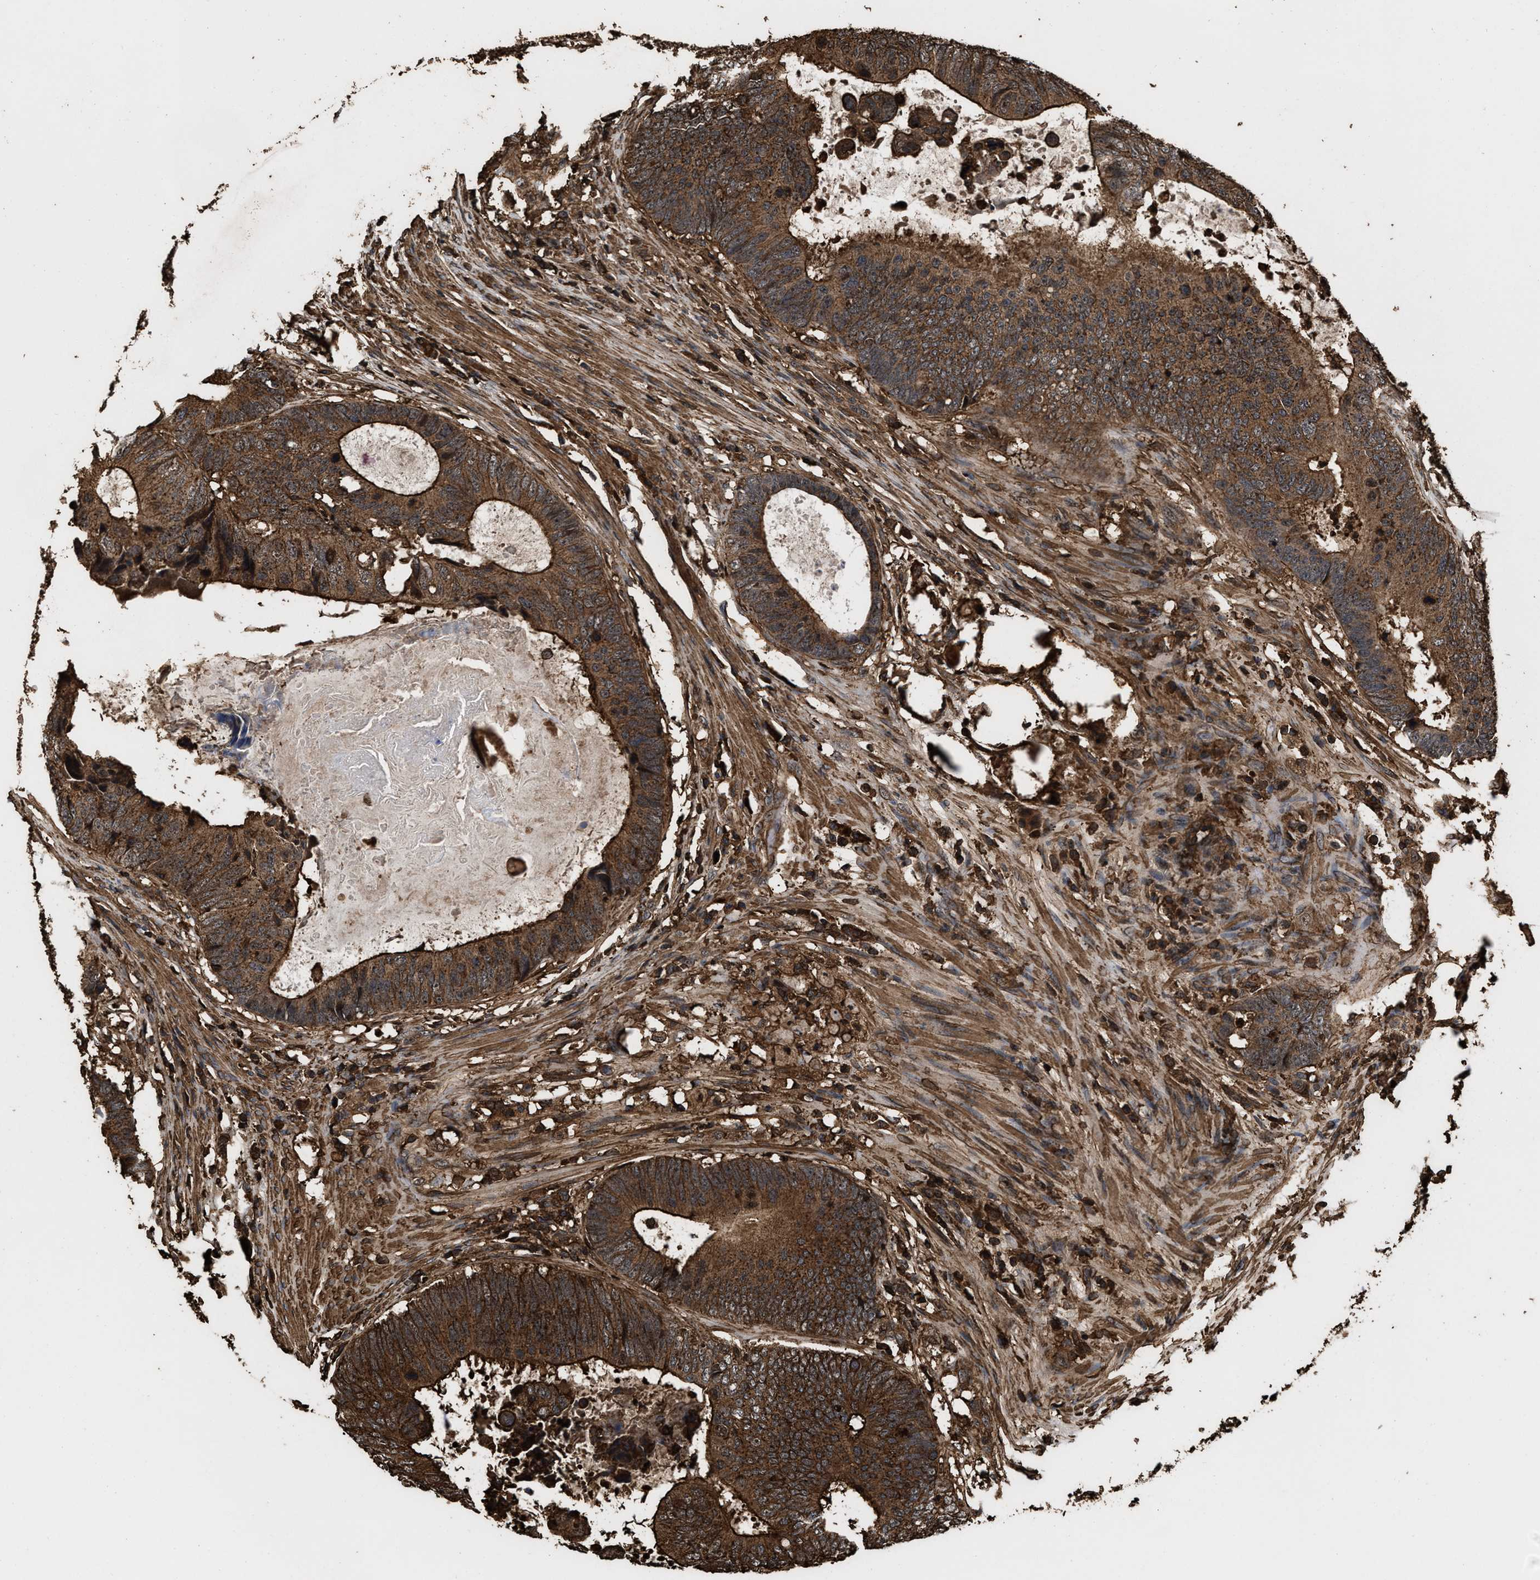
{"staining": {"intensity": "strong", "quantity": ">75%", "location": "cytoplasmic/membranous"}, "tissue": "colorectal cancer", "cell_type": "Tumor cells", "image_type": "cancer", "snomed": [{"axis": "morphology", "description": "Adenocarcinoma, NOS"}, {"axis": "topography", "description": "Colon"}], "caption": "Approximately >75% of tumor cells in human adenocarcinoma (colorectal) display strong cytoplasmic/membranous protein staining as visualized by brown immunohistochemical staining.", "gene": "KBTBD2", "patient": {"sex": "male", "age": 56}}